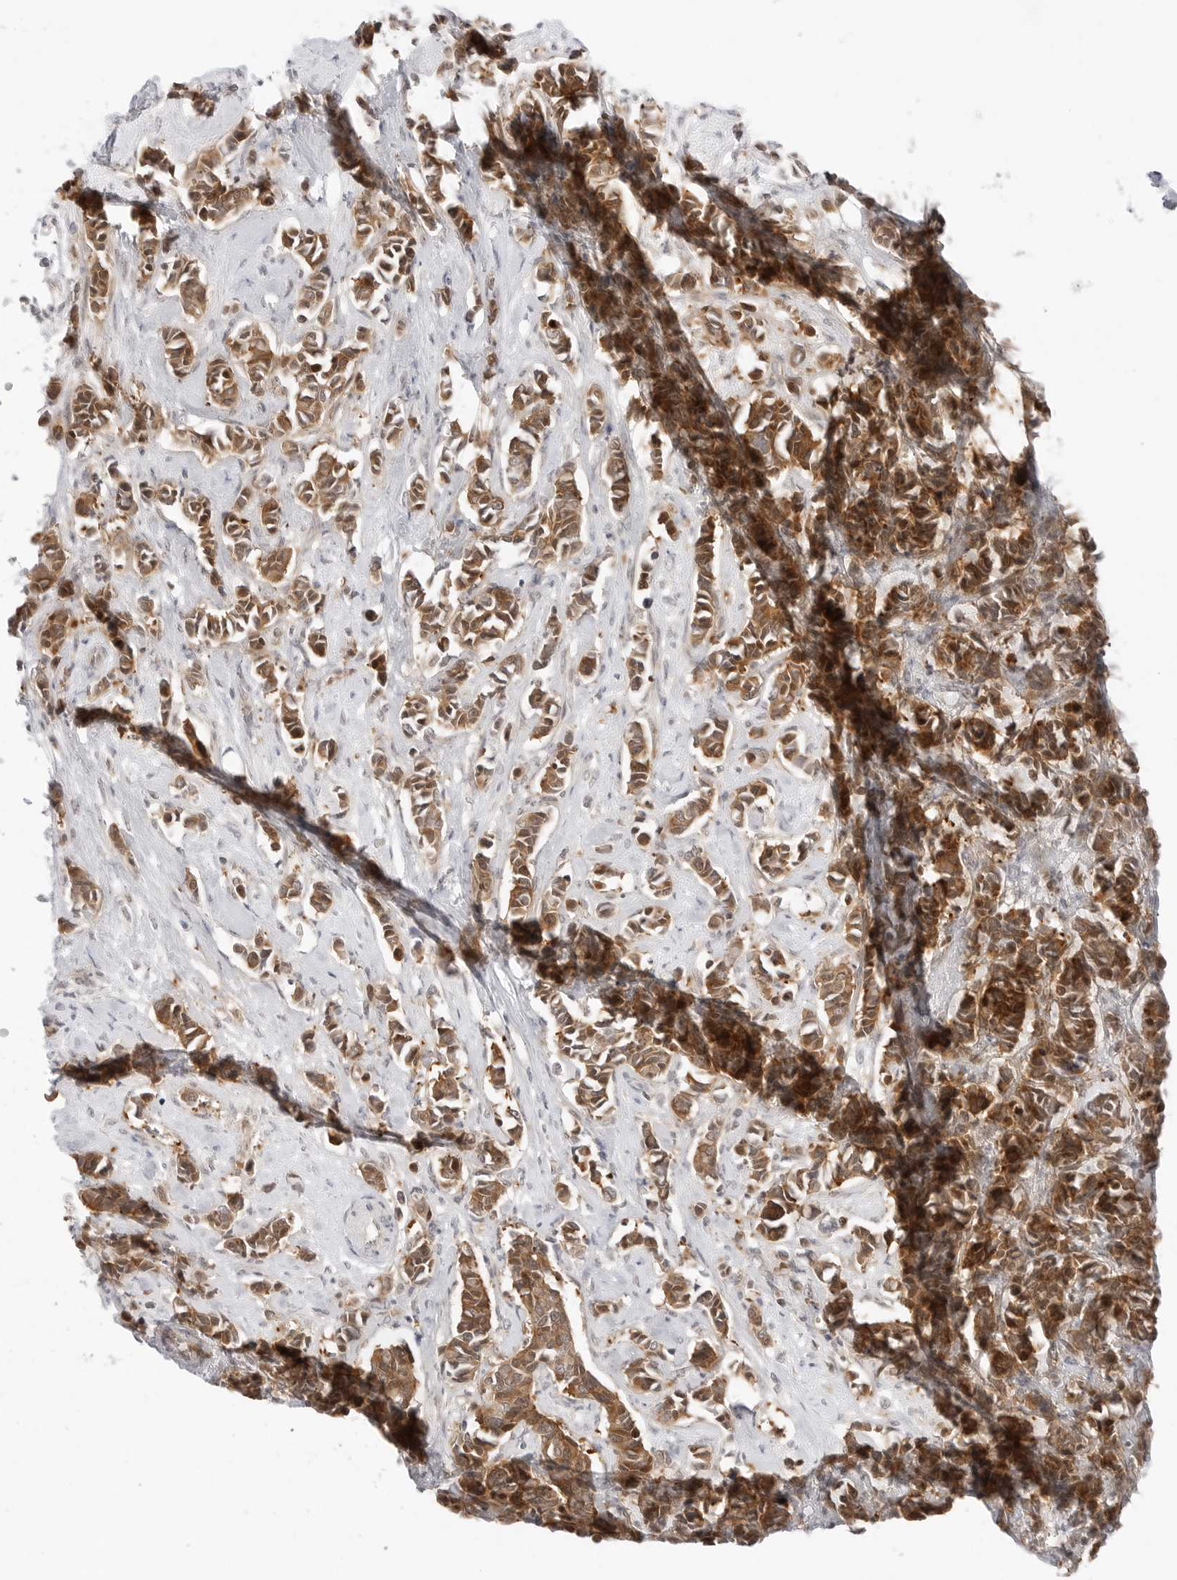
{"staining": {"intensity": "strong", "quantity": ">75%", "location": "cytoplasmic/membranous"}, "tissue": "cervical cancer", "cell_type": "Tumor cells", "image_type": "cancer", "snomed": [{"axis": "morphology", "description": "Normal tissue, NOS"}, {"axis": "morphology", "description": "Squamous cell carcinoma, NOS"}, {"axis": "topography", "description": "Cervix"}], "caption": "Immunohistochemical staining of human cervical squamous cell carcinoma shows strong cytoplasmic/membranous protein staining in approximately >75% of tumor cells.", "gene": "NUDC", "patient": {"sex": "female", "age": 35}}